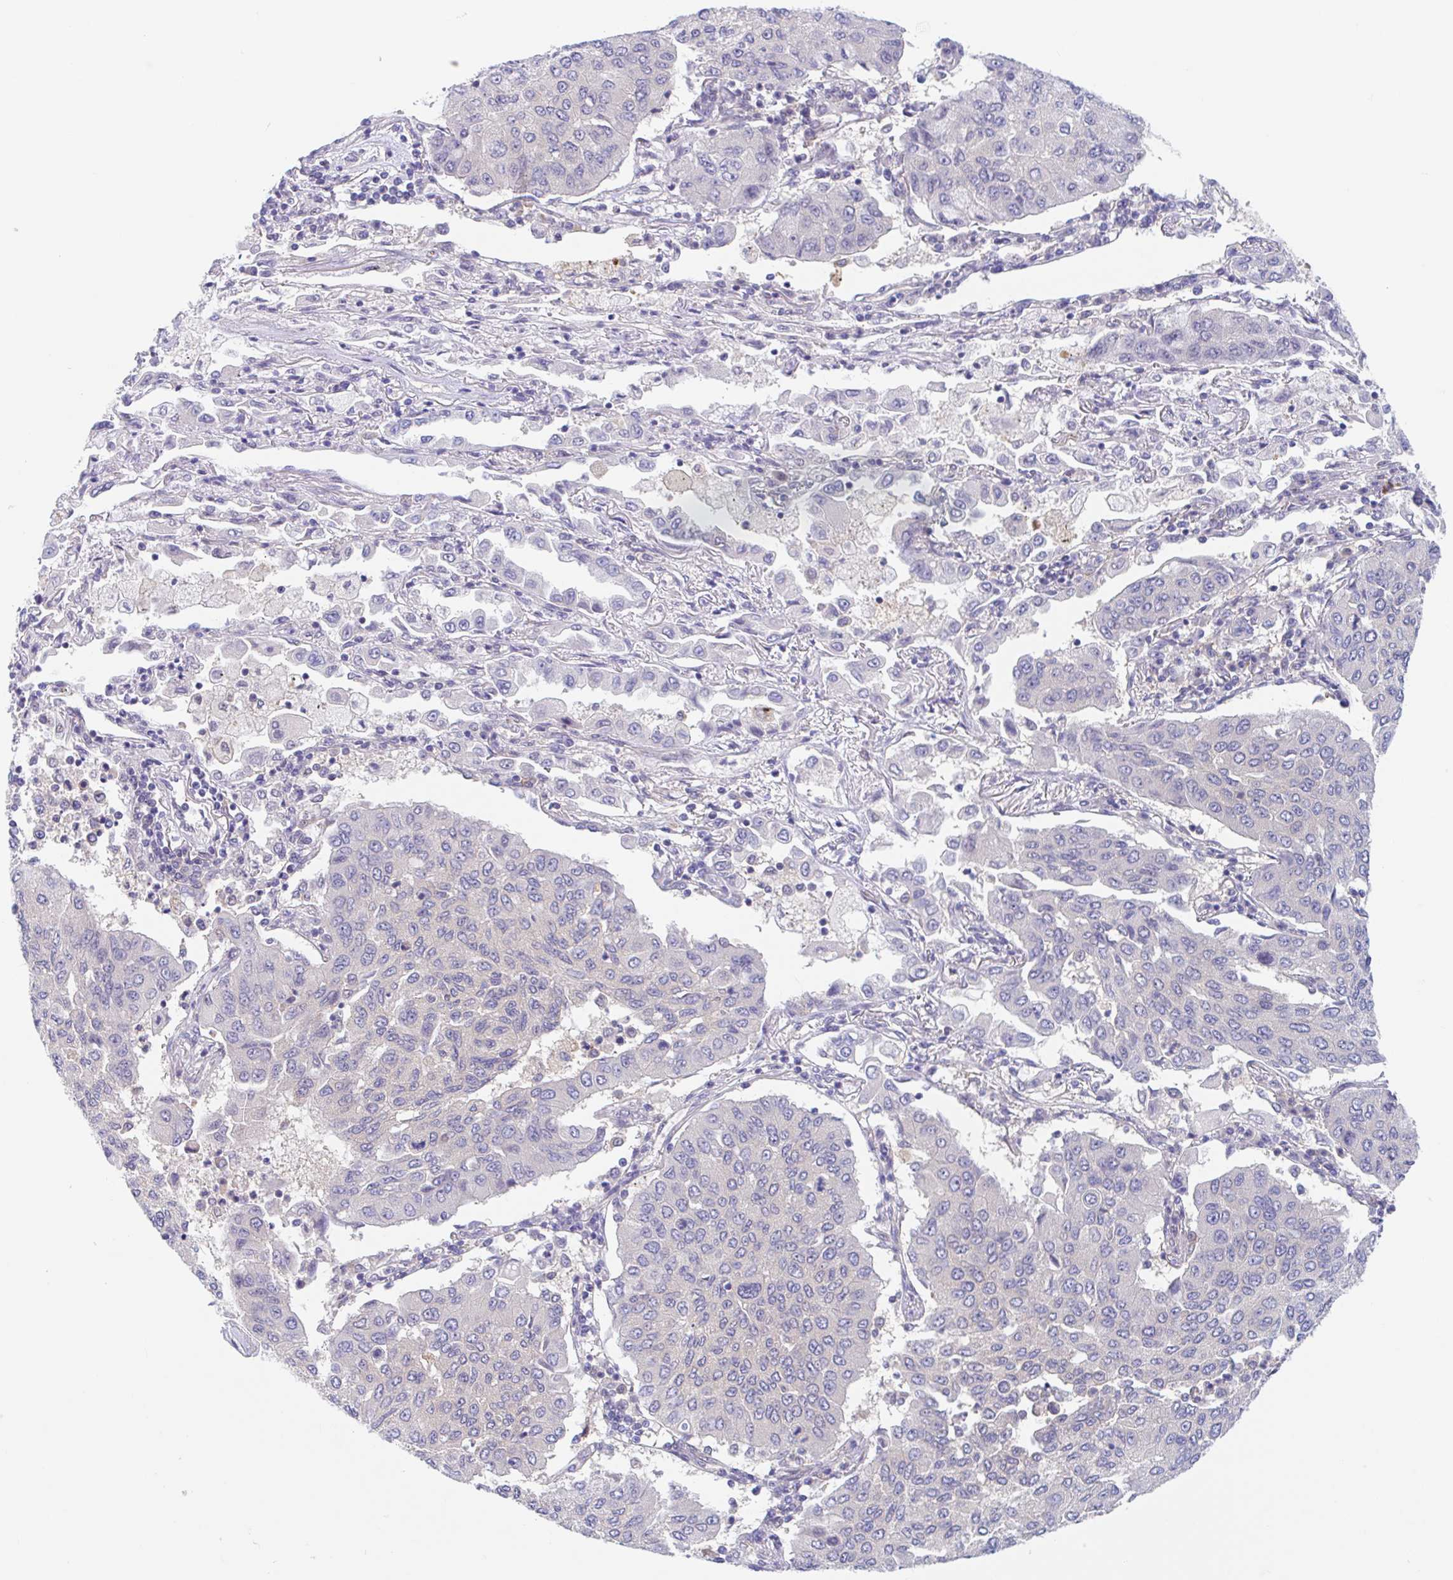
{"staining": {"intensity": "negative", "quantity": "none", "location": "none"}, "tissue": "lung cancer", "cell_type": "Tumor cells", "image_type": "cancer", "snomed": [{"axis": "morphology", "description": "Squamous cell carcinoma, NOS"}, {"axis": "topography", "description": "Lung"}], "caption": "Immunohistochemistry (IHC) micrograph of neoplastic tissue: lung cancer stained with DAB displays no significant protein positivity in tumor cells.", "gene": "TMEM86A", "patient": {"sex": "male", "age": 74}}